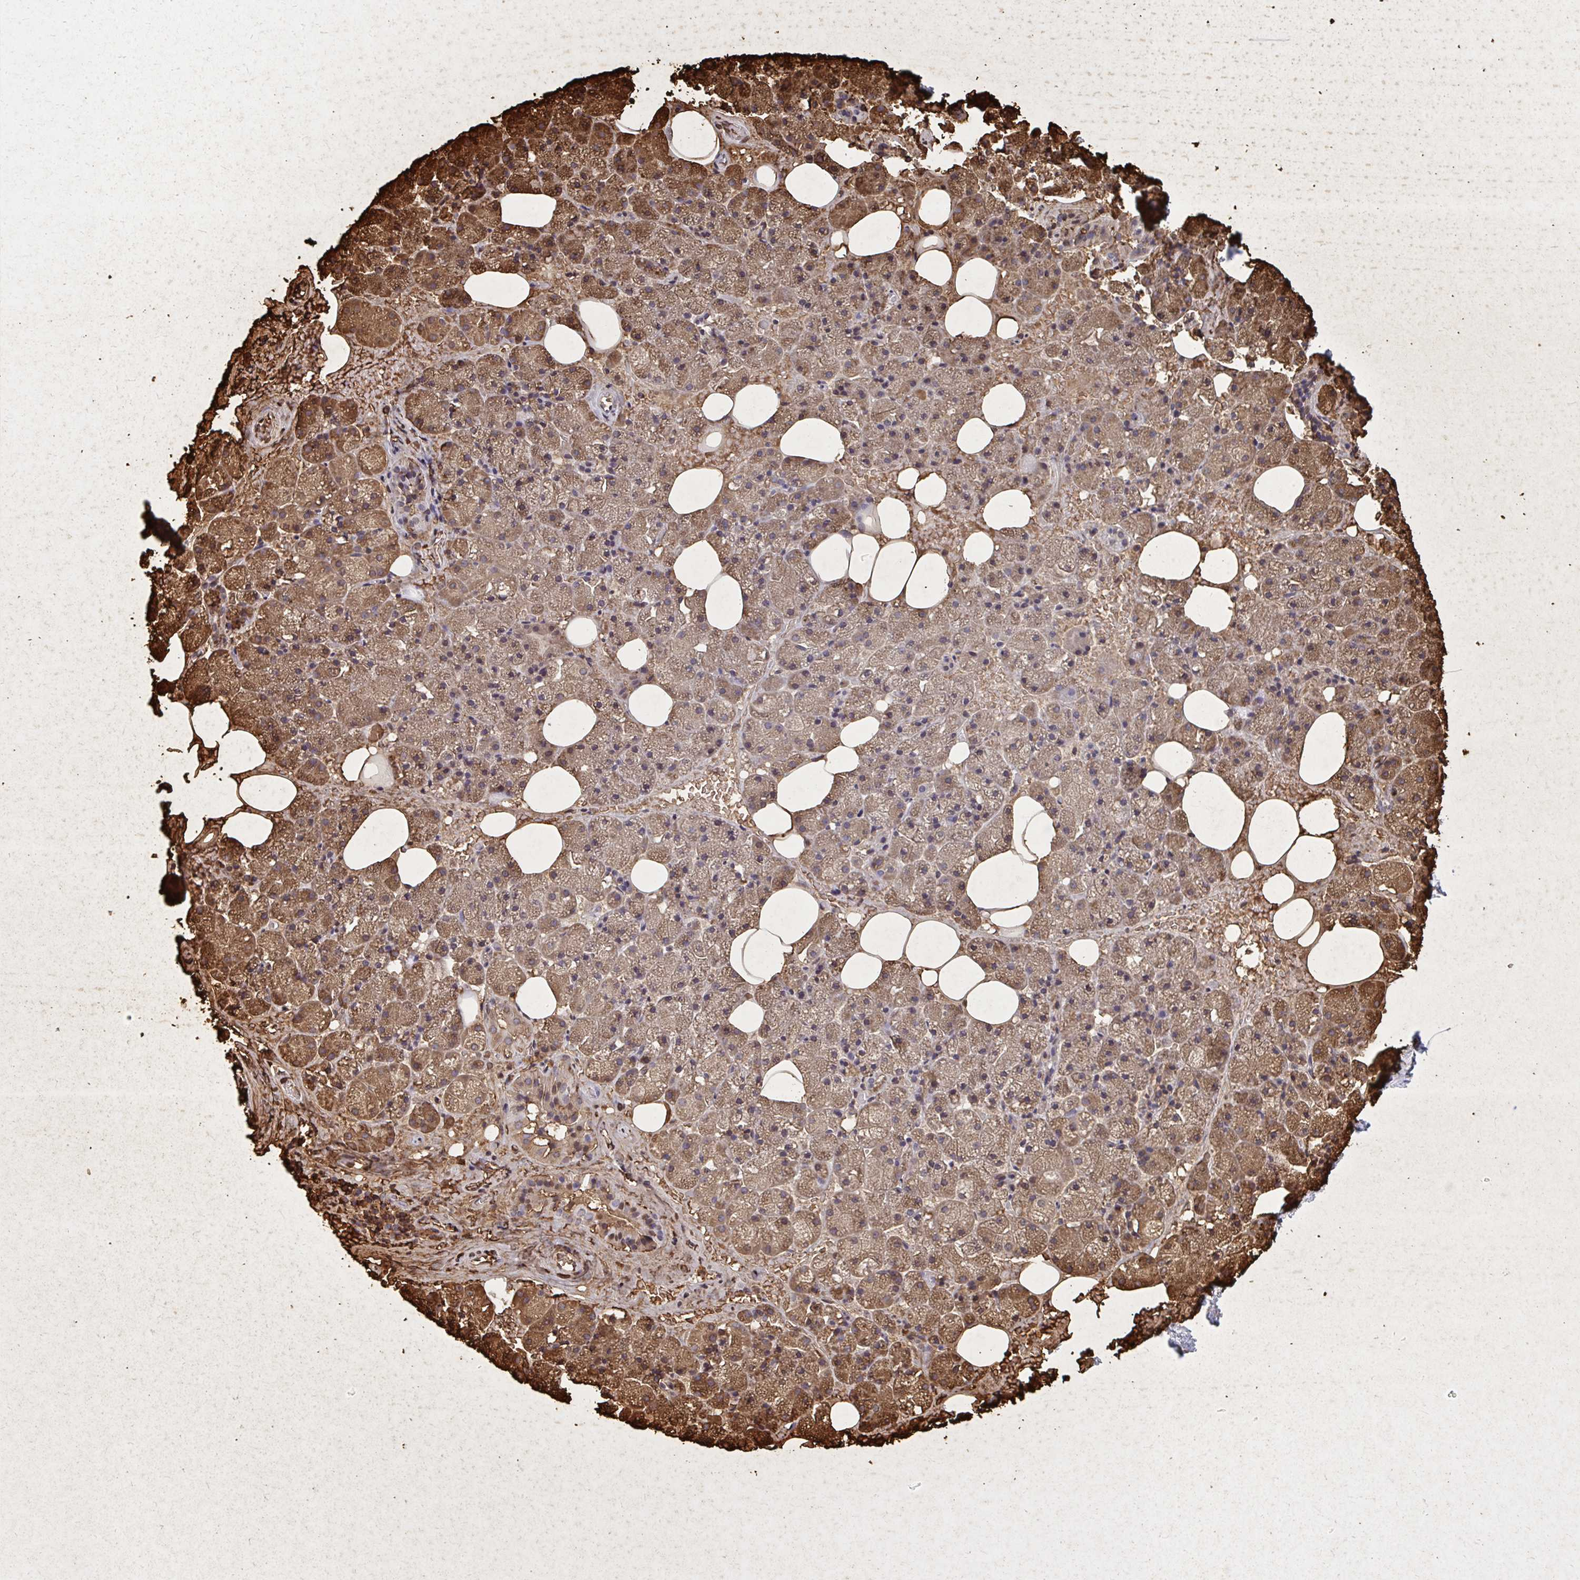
{"staining": {"intensity": "moderate", "quantity": "25%-75%", "location": "cytoplasmic/membranous"}, "tissue": "salivary gland", "cell_type": "Glandular cells", "image_type": "normal", "snomed": [{"axis": "morphology", "description": "Normal tissue, NOS"}, {"axis": "topography", "description": "Salivary gland"}, {"axis": "topography", "description": "Peripheral nerve tissue"}], "caption": "Immunohistochemical staining of unremarkable salivary gland shows moderate cytoplasmic/membranous protein positivity in approximately 25%-75% of glandular cells.", "gene": "ACSL5", "patient": {"sex": "male", "age": 38}}